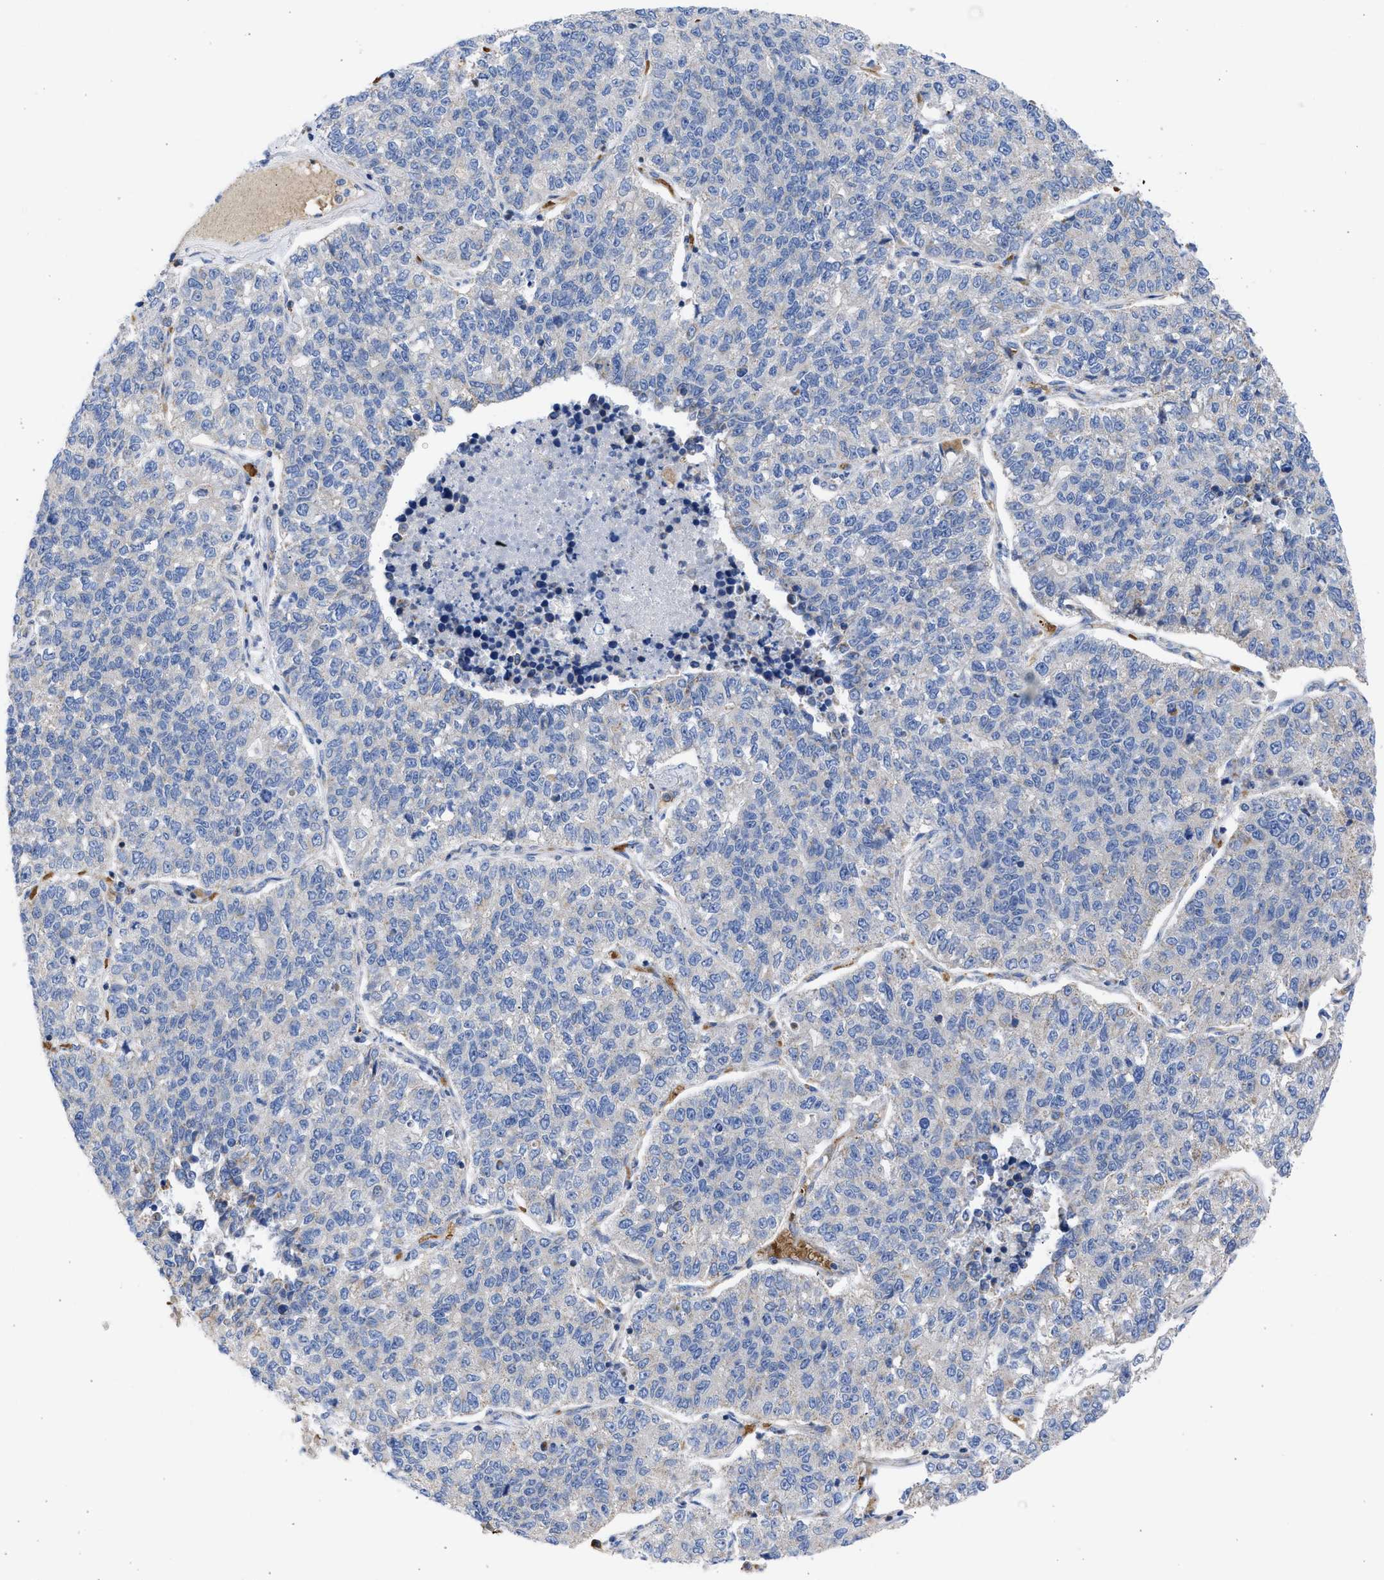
{"staining": {"intensity": "negative", "quantity": "none", "location": "none"}, "tissue": "lung cancer", "cell_type": "Tumor cells", "image_type": "cancer", "snomed": [{"axis": "morphology", "description": "Adenocarcinoma, NOS"}, {"axis": "topography", "description": "Lung"}], "caption": "Immunohistochemical staining of lung adenocarcinoma demonstrates no significant expression in tumor cells.", "gene": "BTG3", "patient": {"sex": "male", "age": 49}}